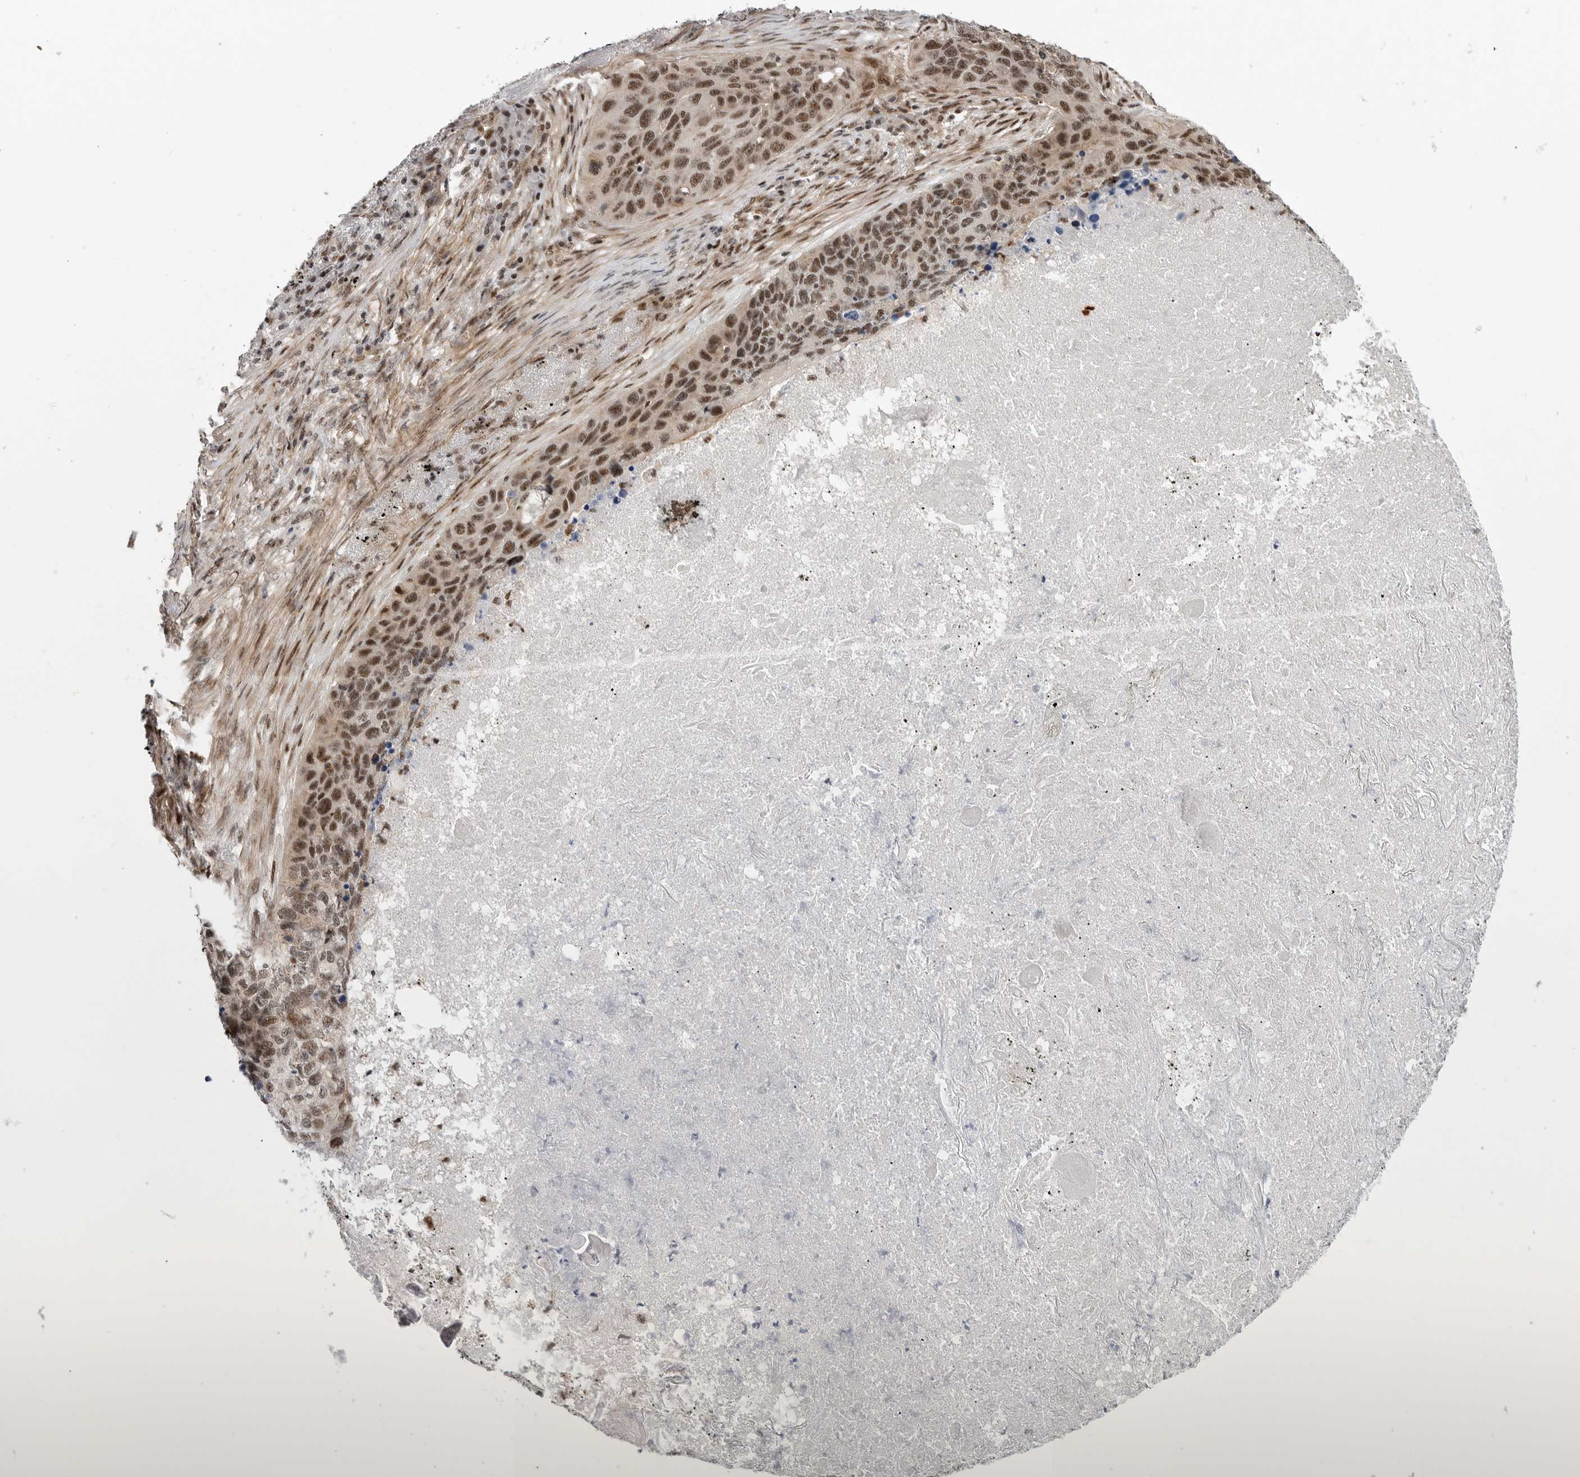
{"staining": {"intensity": "moderate", "quantity": ">75%", "location": "nuclear"}, "tissue": "lung cancer", "cell_type": "Tumor cells", "image_type": "cancer", "snomed": [{"axis": "morphology", "description": "Squamous cell carcinoma, NOS"}, {"axis": "topography", "description": "Lung"}], "caption": "IHC (DAB) staining of squamous cell carcinoma (lung) reveals moderate nuclear protein positivity in approximately >75% of tumor cells.", "gene": "GPATCH2", "patient": {"sex": "female", "age": 63}}